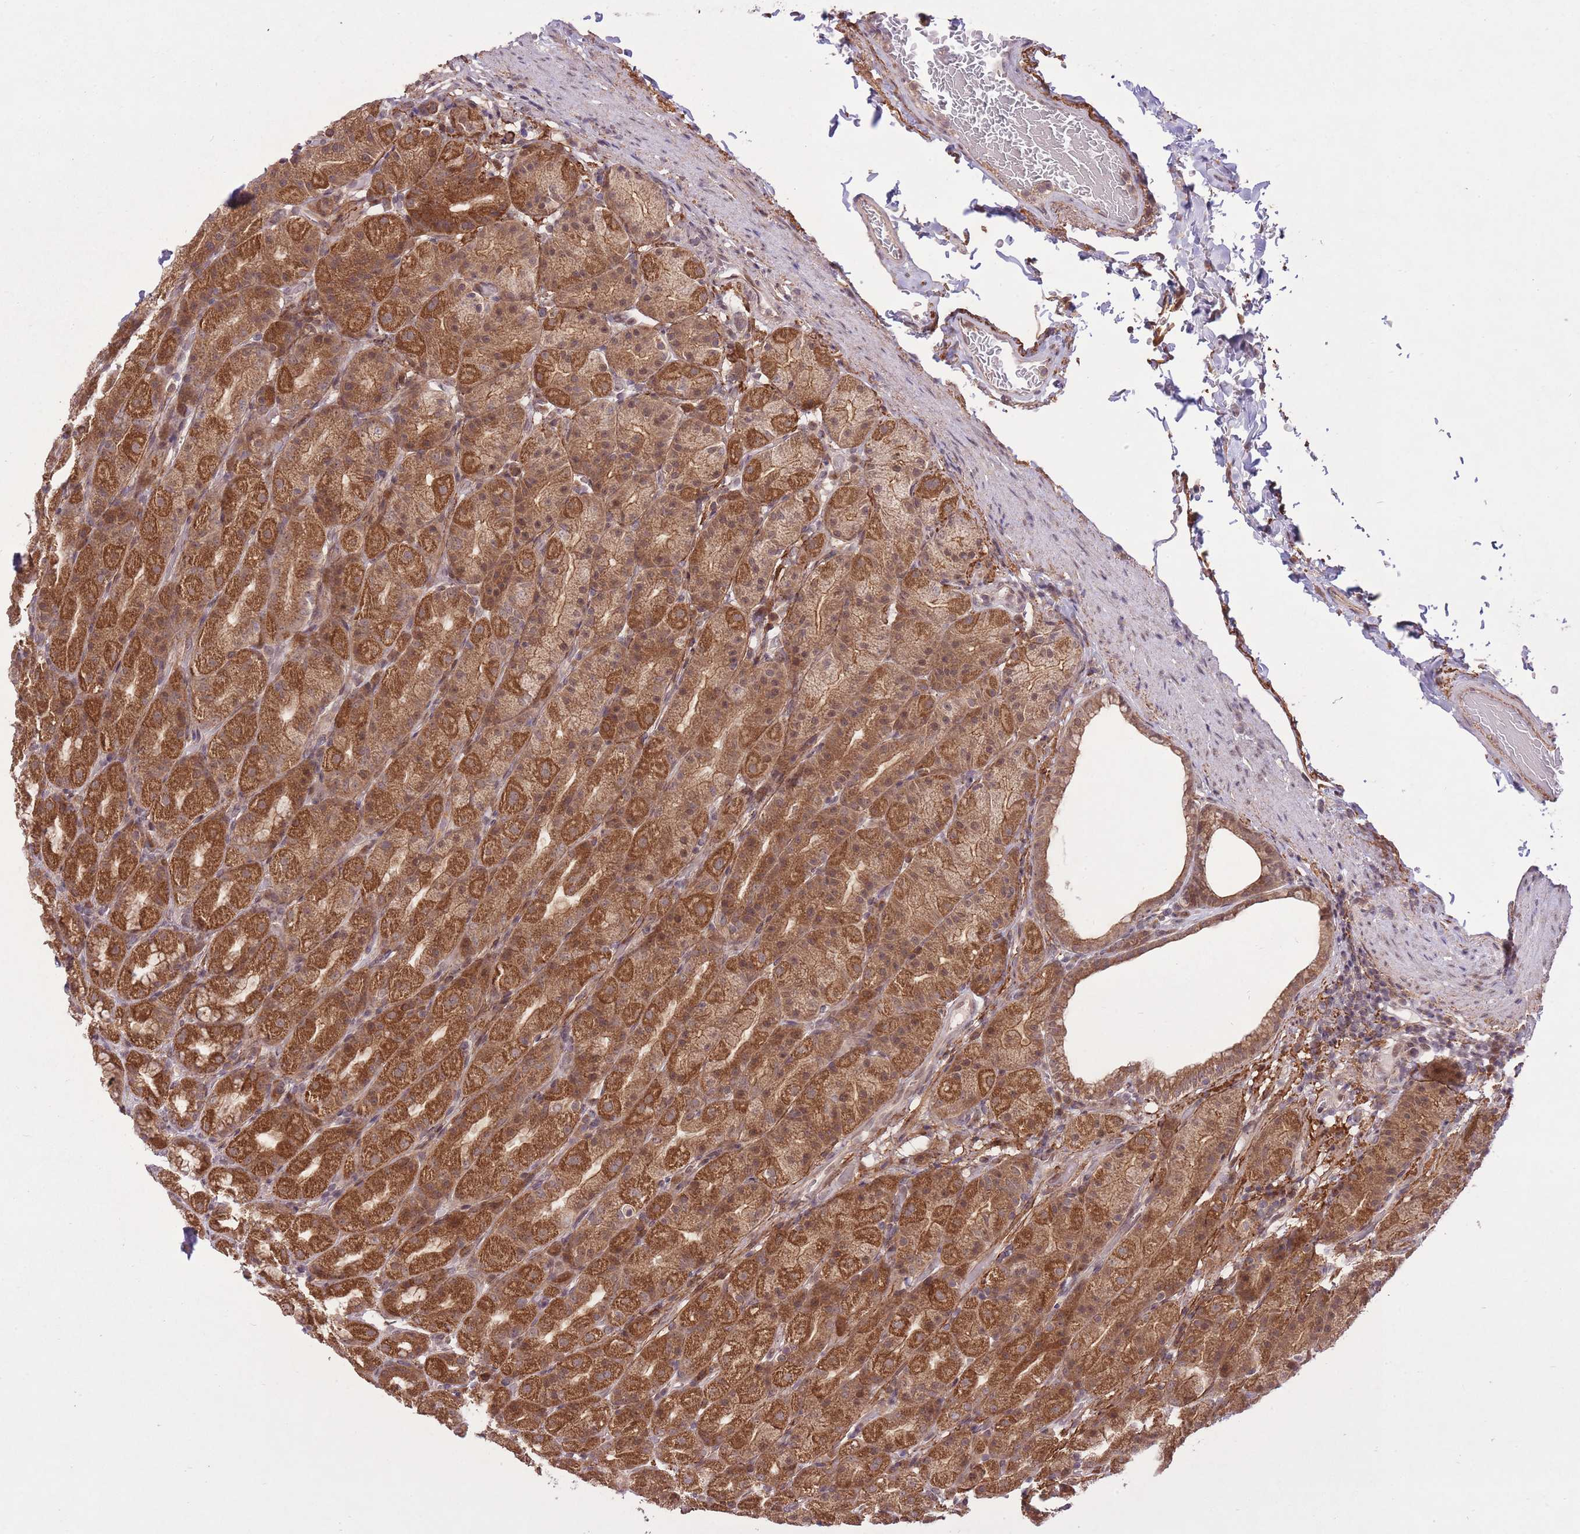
{"staining": {"intensity": "strong", "quantity": ">75%", "location": "cytoplasmic/membranous,nuclear"}, "tissue": "stomach", "cell_type": "Glandular cells", "image_type": "normal", "snomed": [{"axis": "morphology", "description": "Normal tissue, NOS"}, {"axis": "topography", "description": "Stomach, upper"}, {"axis": "topography", "description": "Stomach"}], "caption": "A high-resolution image shows IHC staining of normal stomach, which demonstrates strong cytoplasmic/membranous,nuclear staining in approximately >75% of glandular cells. The staining was performed using DAB (3,3'-diaminobenzidine), with brown indicating positive protein expression. Nuclei are stained blue with hematoxylin.", "gene": "ZNF391", "patient": {"sex": "male", "age": 68}}